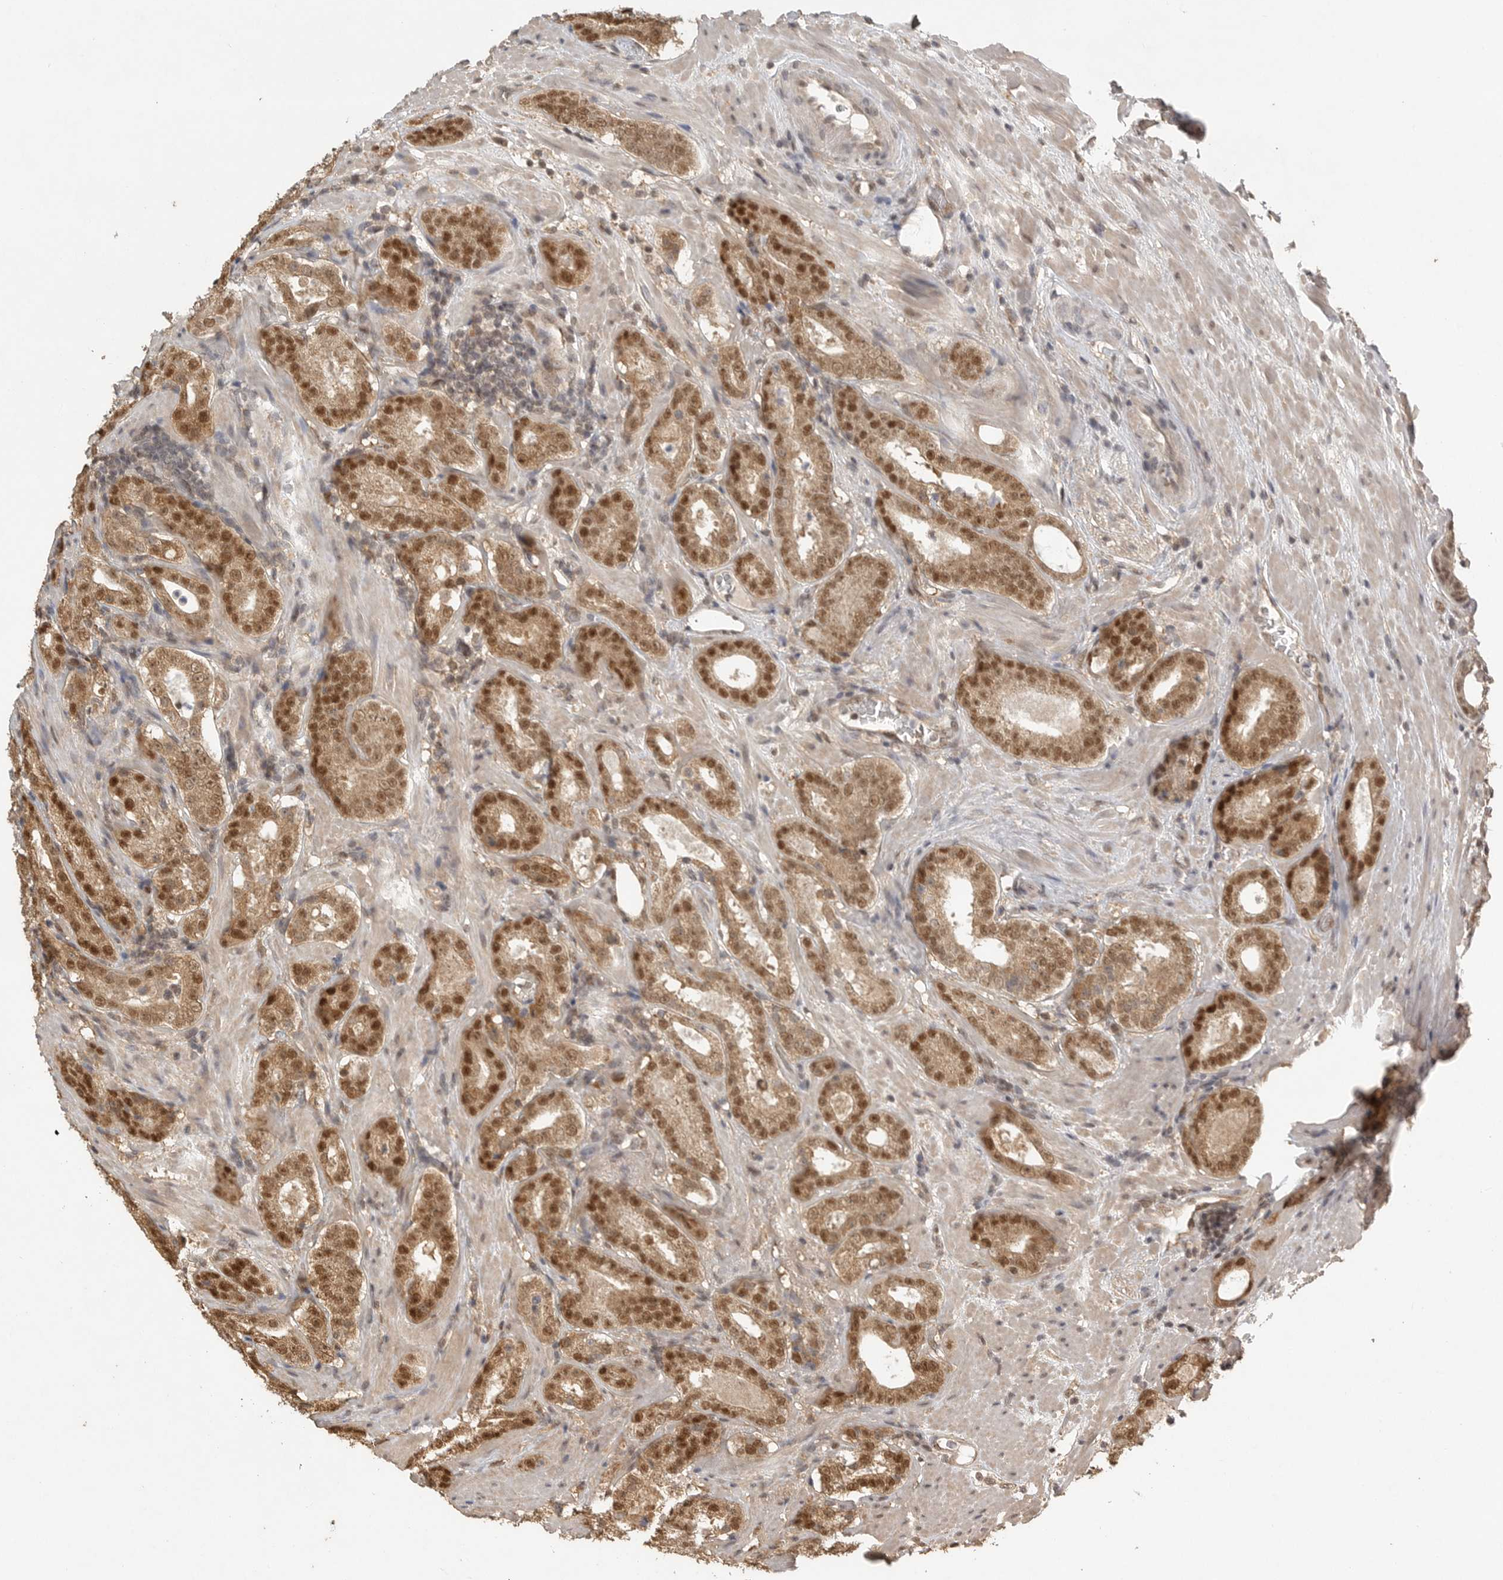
{"staining": {"intensity": "strong", "quantity": ">75%", "location": "cytoplasmic/membranous,nuclear"}, "tissue": "prostate cancer", "cell_type": "Tumor cells", "image_type": "cancer", "snomed": [{"axis": "morphology", "description": "Adenocarcinoma, Low grade"}, {"axis": "topography", "description": "Prostate"}], "caption": "The photomicrograph exhibits immunohistochemical staining of prostate cancer (low-grade adenocarcinoma). There is strong cytoplasmic/membranous and nuclear expression is appreciated in approximately >75% of tumor cells.", "gene": "DFFA", "patient": {"sex": "male", "age": 69}}